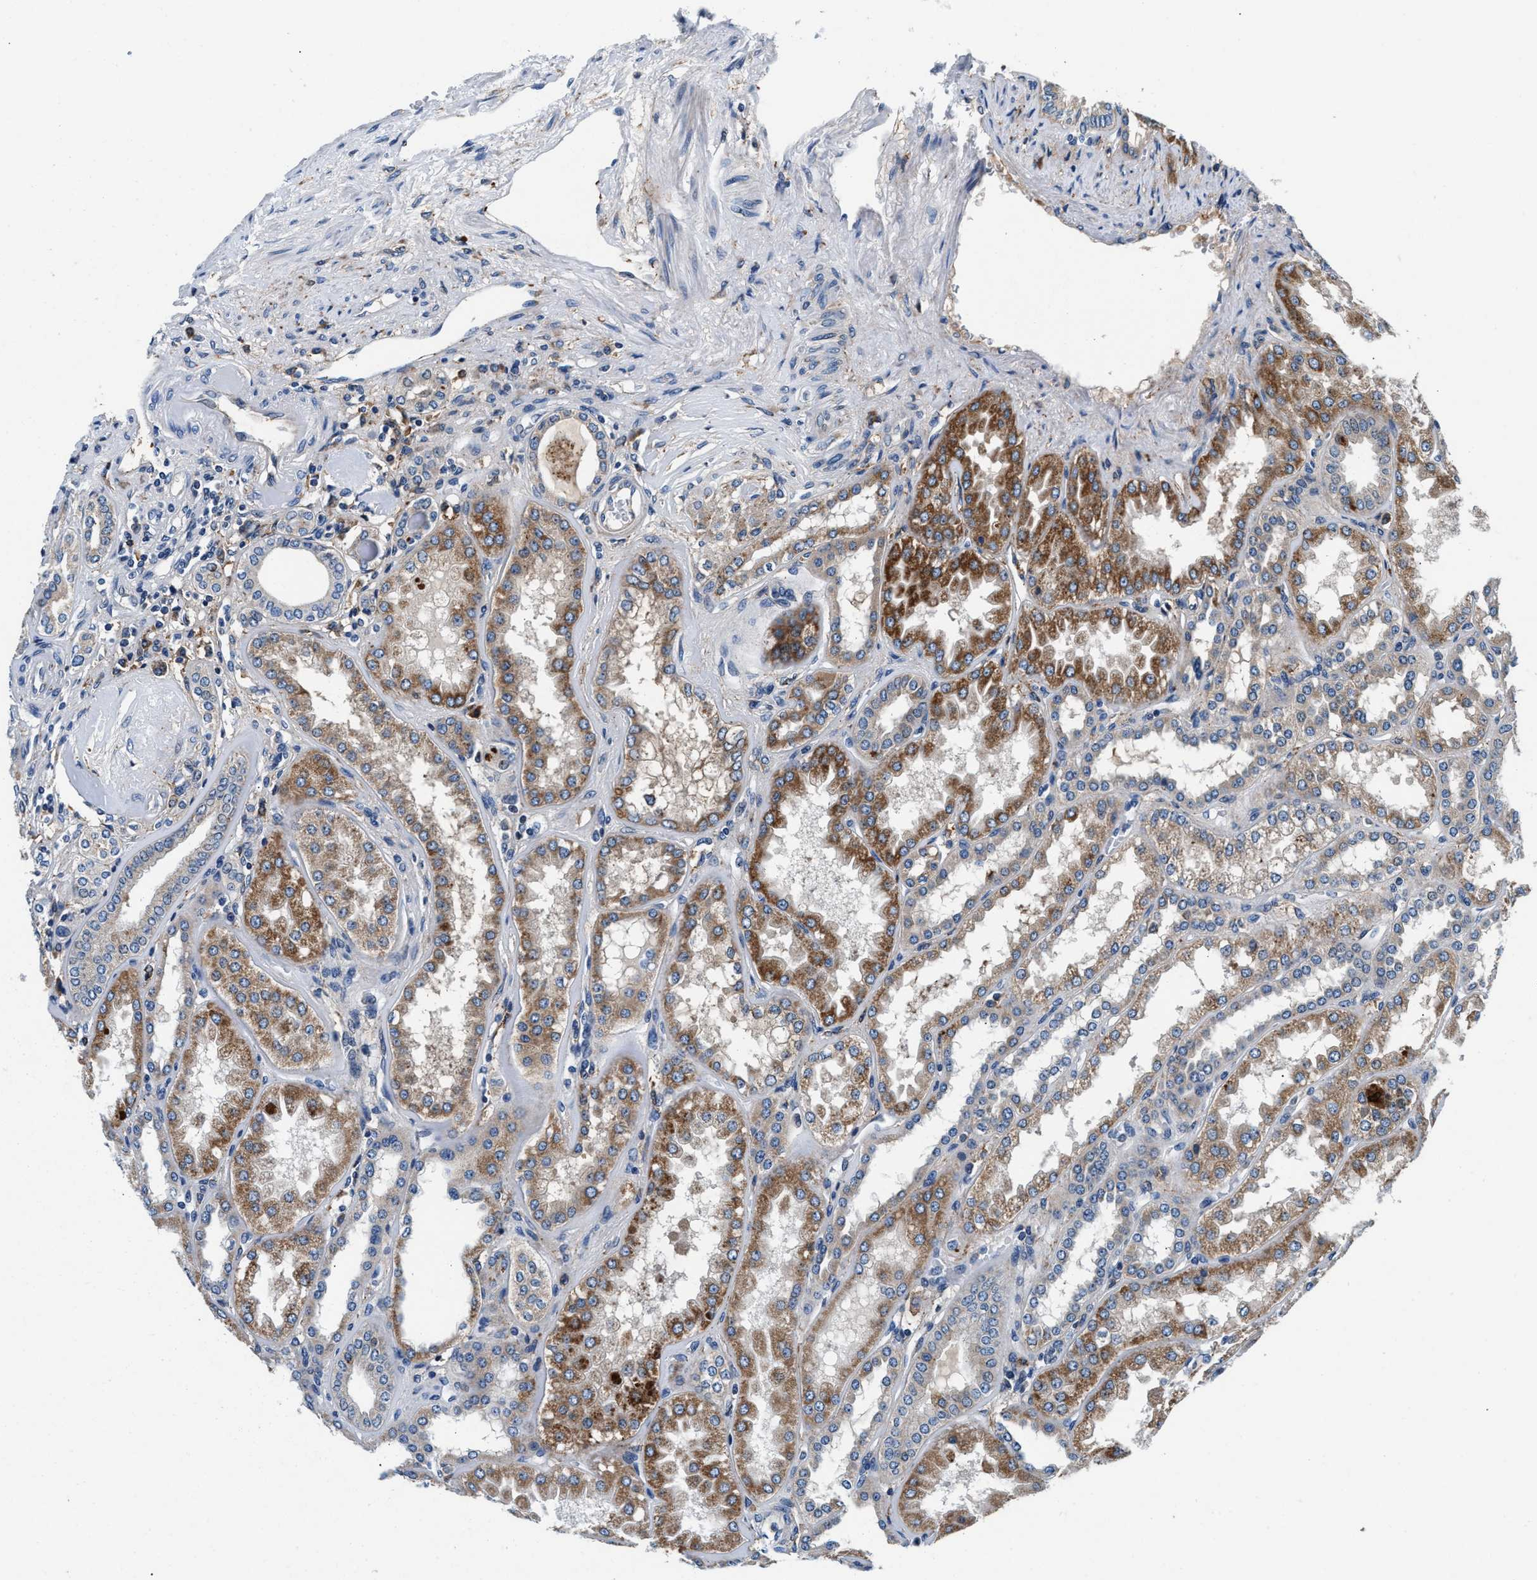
{"staining": {"intensity": "negative", "quantity": "none", "location": "none"}, "tissue": "kidney", "cell_type": "Cells in glomeruli", "image_type": "normal", "snomed": [{"axis": "morphology", "description": "Normal tissue, NOS"}, {"axis": "topography", "description": "Kidney"}], "caption": "The image shows no significant staining in cells in glomeruli of kidney. (DAB (3,3'-diaminobenzidine) IHC visualized using brightfield microscopy, high magnification).", "gene": "SLFN11", "patient": {"sex": "female", "age": 56}}